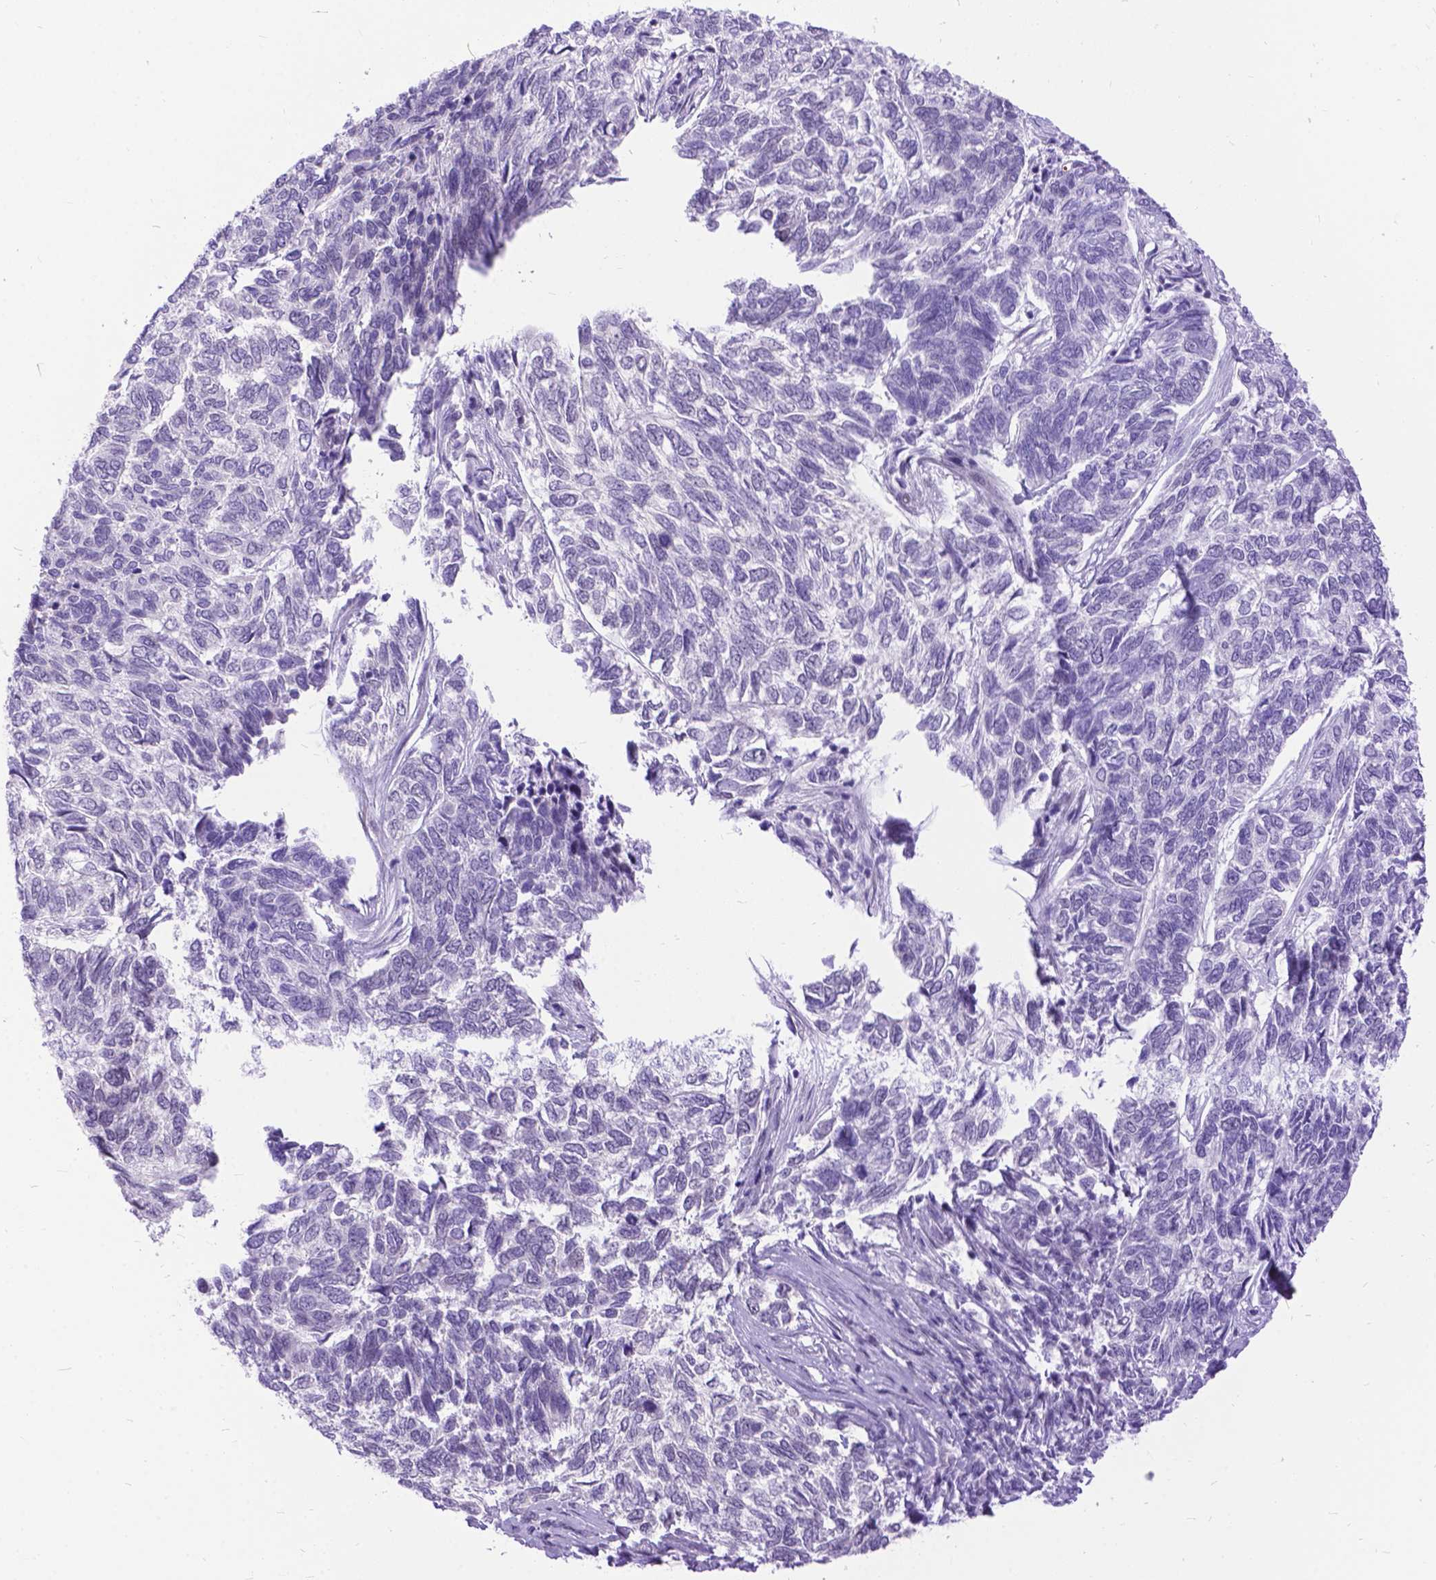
{"staining": {"intensity": "negative", "quantity": "none", "location": "none"}, "tissue": "skin cancer", "cell_type": "Tumor cells", "image_type": "cancer", "snomed": [{"axis": "morphology", "description": "Basal cell carcinoma"}, {"axis": "topography", "description": "Skin"}], "caption": "Immunohistochemistry of skin cancer (basal cell carcinoma) shows no positivity in tumor cells.", "gene": "FAM124B", "patient": {"sex": "female", "age": 65}}